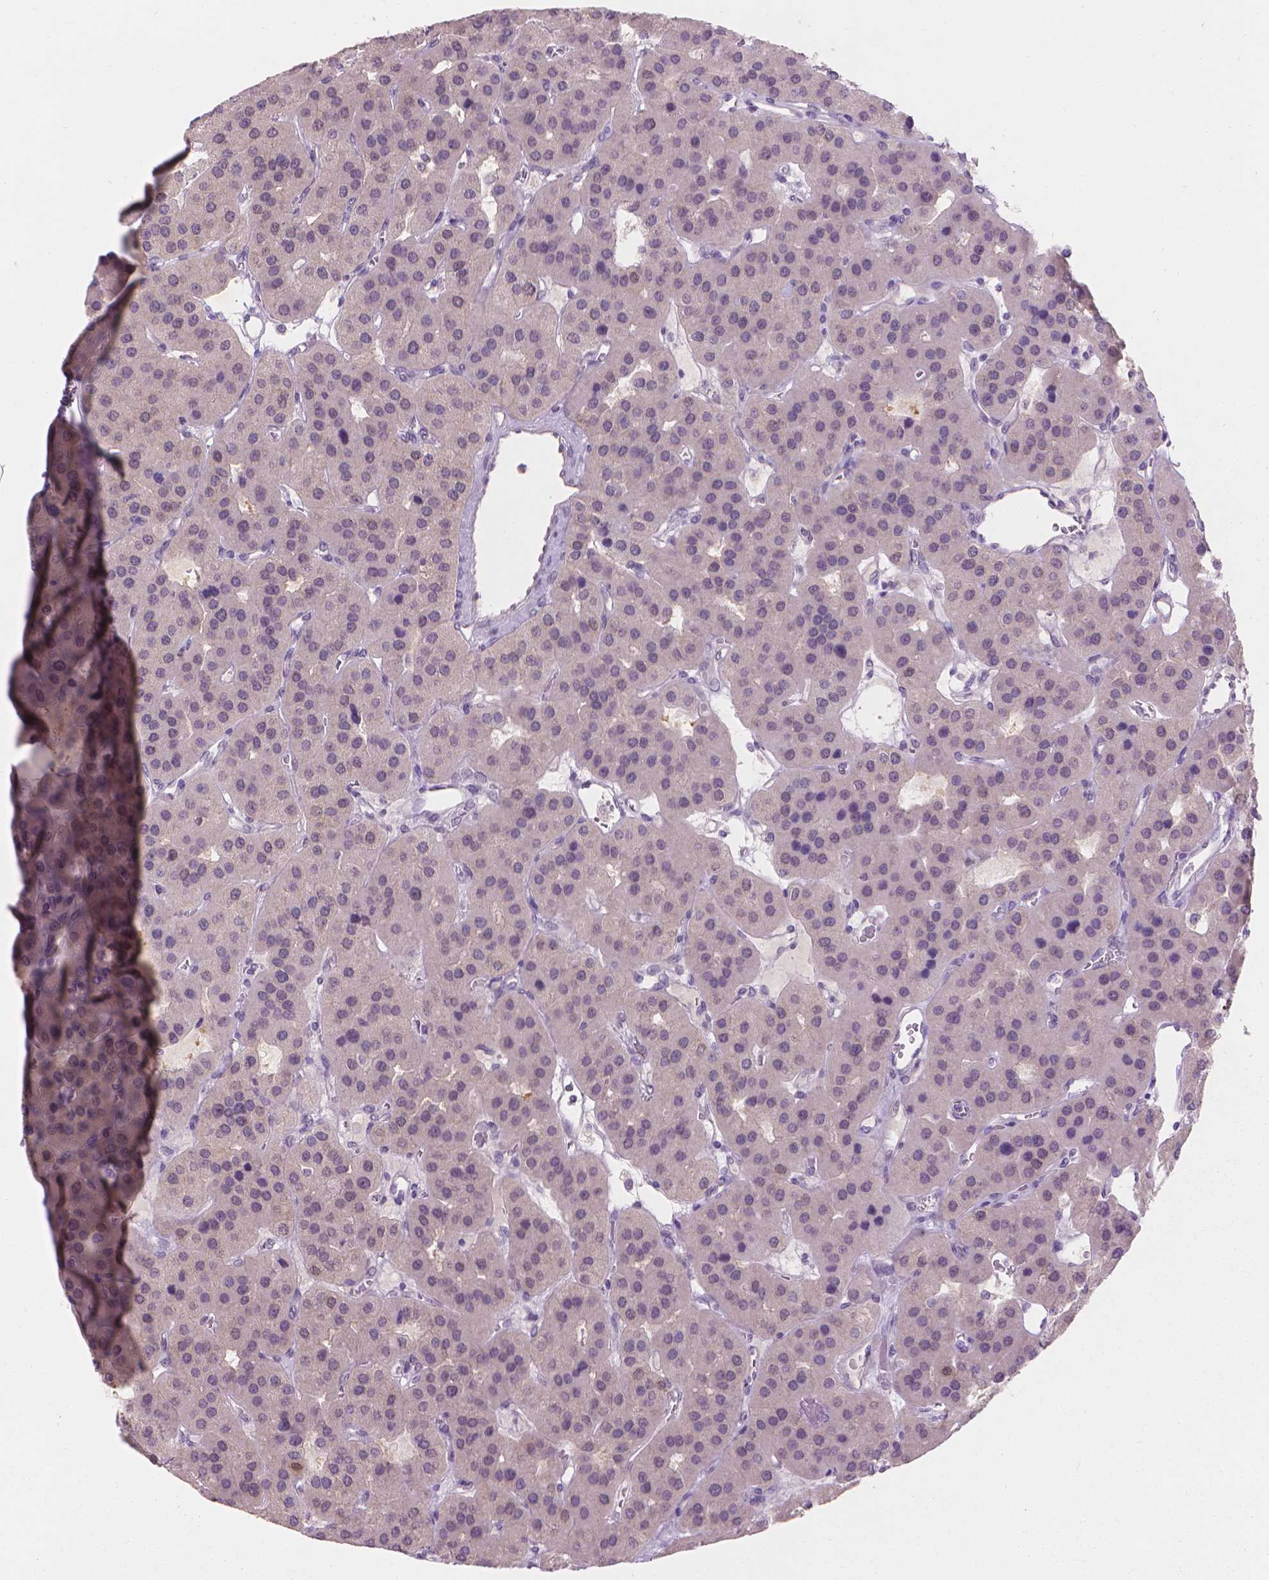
{"staining": {"intensity": "negative", "quantity": "none", "location": "none"}, "tissue": "parathyroid gland", "cell_type": "Glandular cells", "image_type": "normal", "snomed": [{"axis": "morphology", "description": "Normal tissue, NOS"}, {"axis": "morphology", "description": "Adenoma, NOS"}, {"axis": "topography", "description": "Parathyroid gland"}], "caption": "The immunohistochemistry (IHC) micrograph has no significant expression in glandular cells of parathyroid gland.", "gene": "ENO2", "patient": {"sex": "female", "age": 86}}